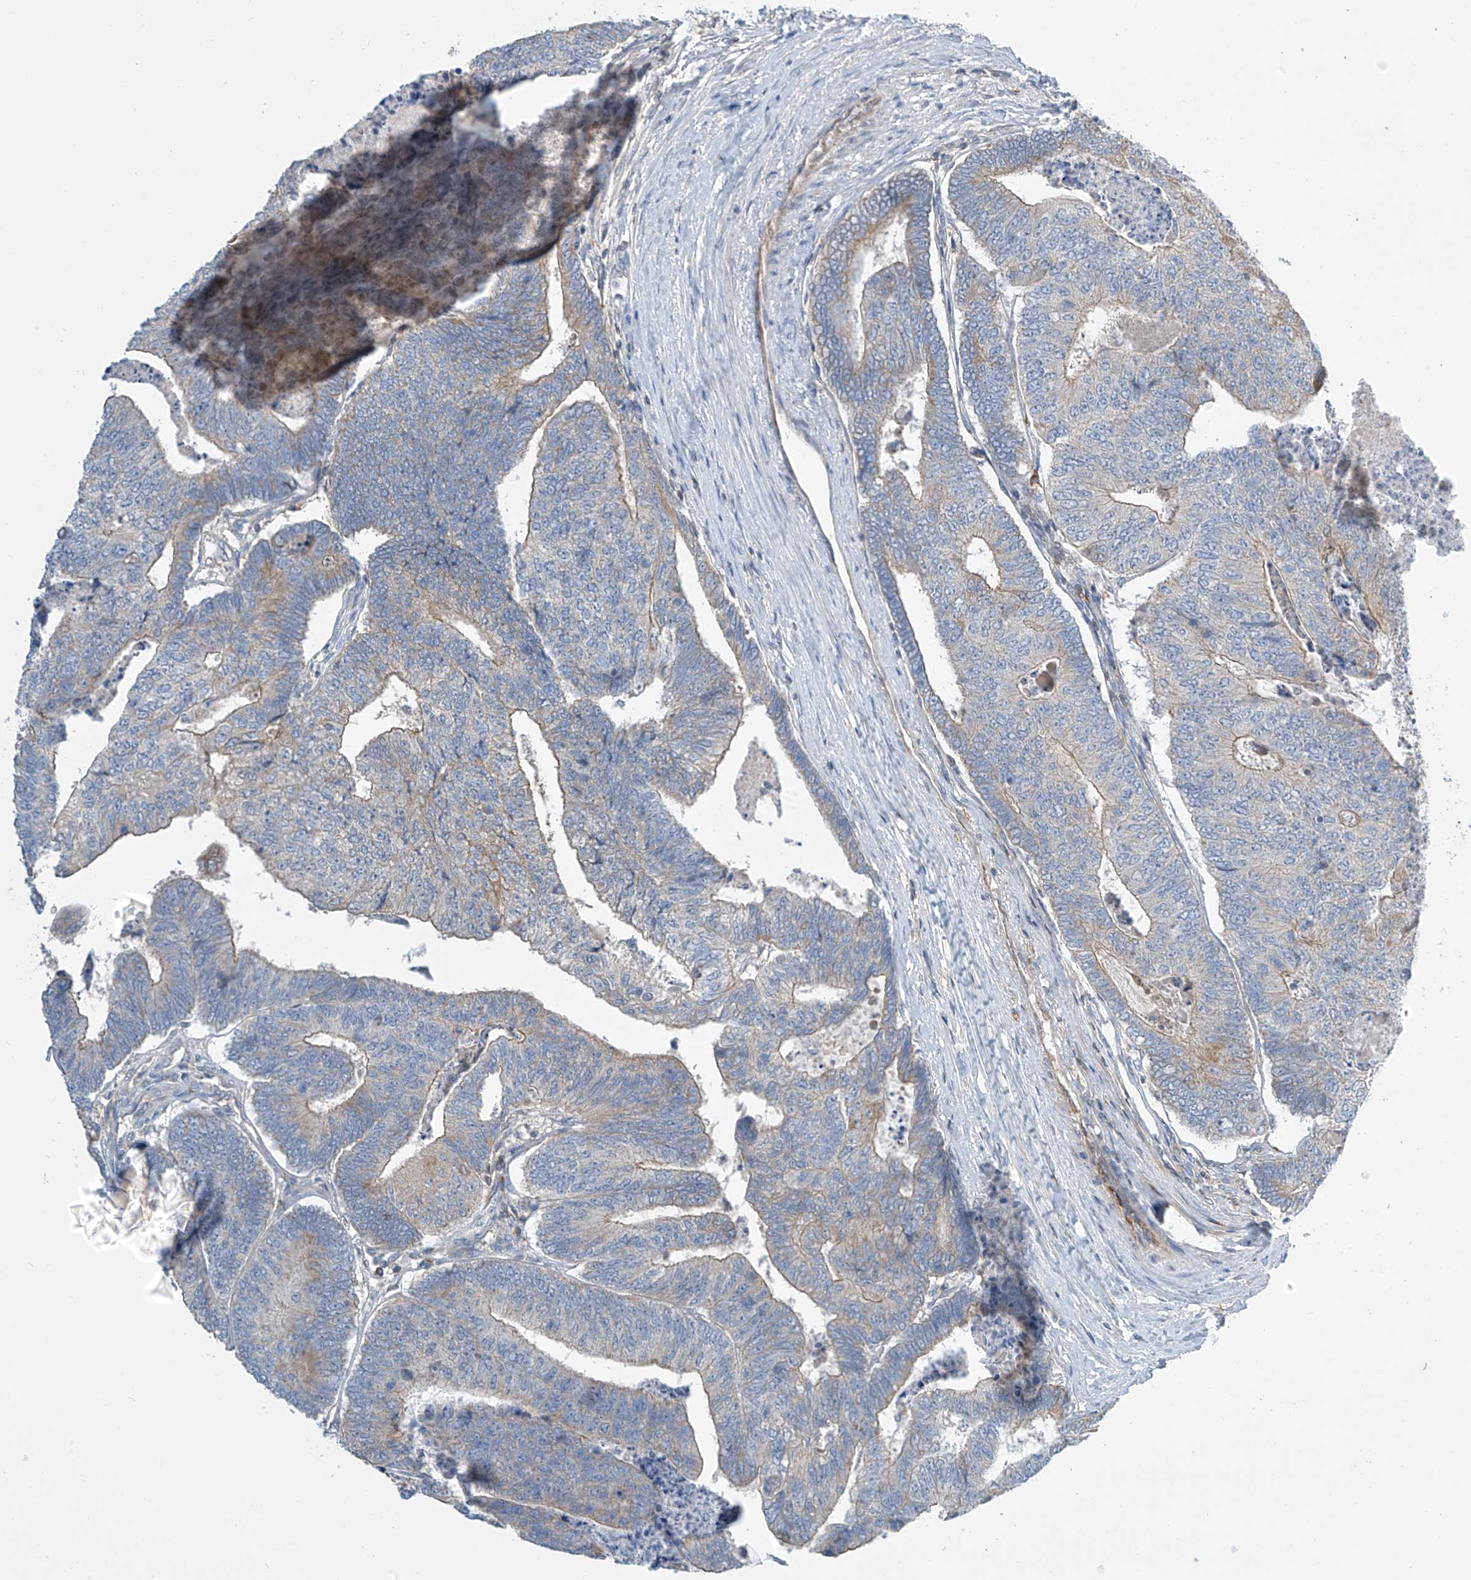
{"staining": {"intensity": "weak", "quantity": "25%-75%", "location": "cytoplasmic/membranous"}, "tissue": "colorectal cancer", "cell_type": "Tumor cells", "image_type": "cancer", "snomed": [{"axis": "morphology", "description": "Adenocarcinoma, NOS"}, {"axis": "topography", "description": "Colon"}], "caption": "A low amount of weak cytoplasmic/membranous expression is seen in about 25%-75% of tumor cells in colorectal adenocarcinoma tissue.", "gene": "IBA57", "patient": {"sex": "female", "age": 67}}